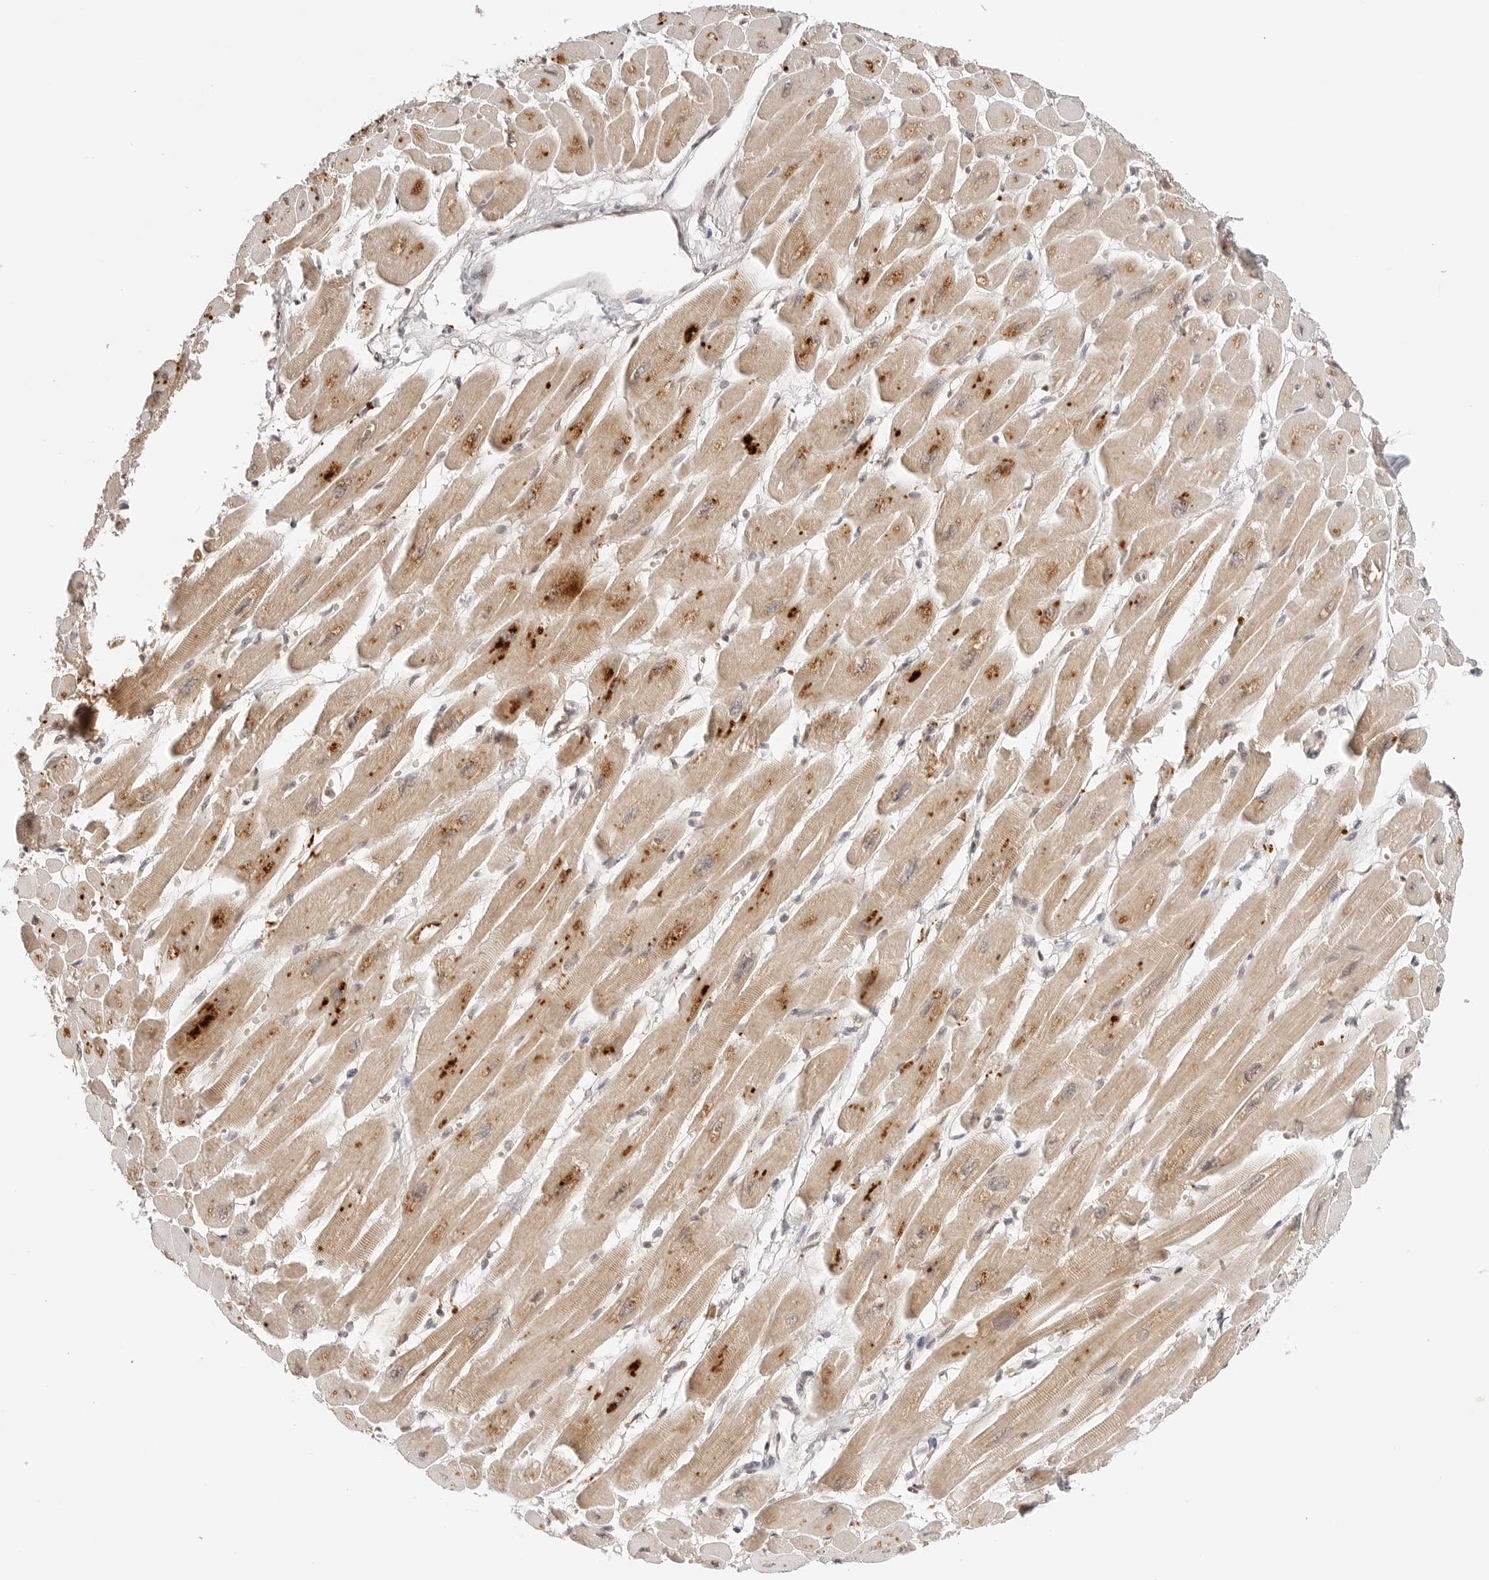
{"staining": {"intensity": "moderate", "quantity": ">75%", "location": "cytoplasmic/membranous"}, "tissue": "heart muscle", "cell_type": "Cardiomyocytes", "image_type": "normal", "snomed": [{"axis": "morphology", "description": "Normal tissue, NOS"}, {"axis": "topography", "description": "Heart"}], "caption": "This is a histology image of immunohistochemistry staining of normal heart muscle, which shows moderate staining in the cytoplasmic/membranous of cardiomyocytes.", "gene": "GPR34", "patient": {"sex": "female", "age": 54}}